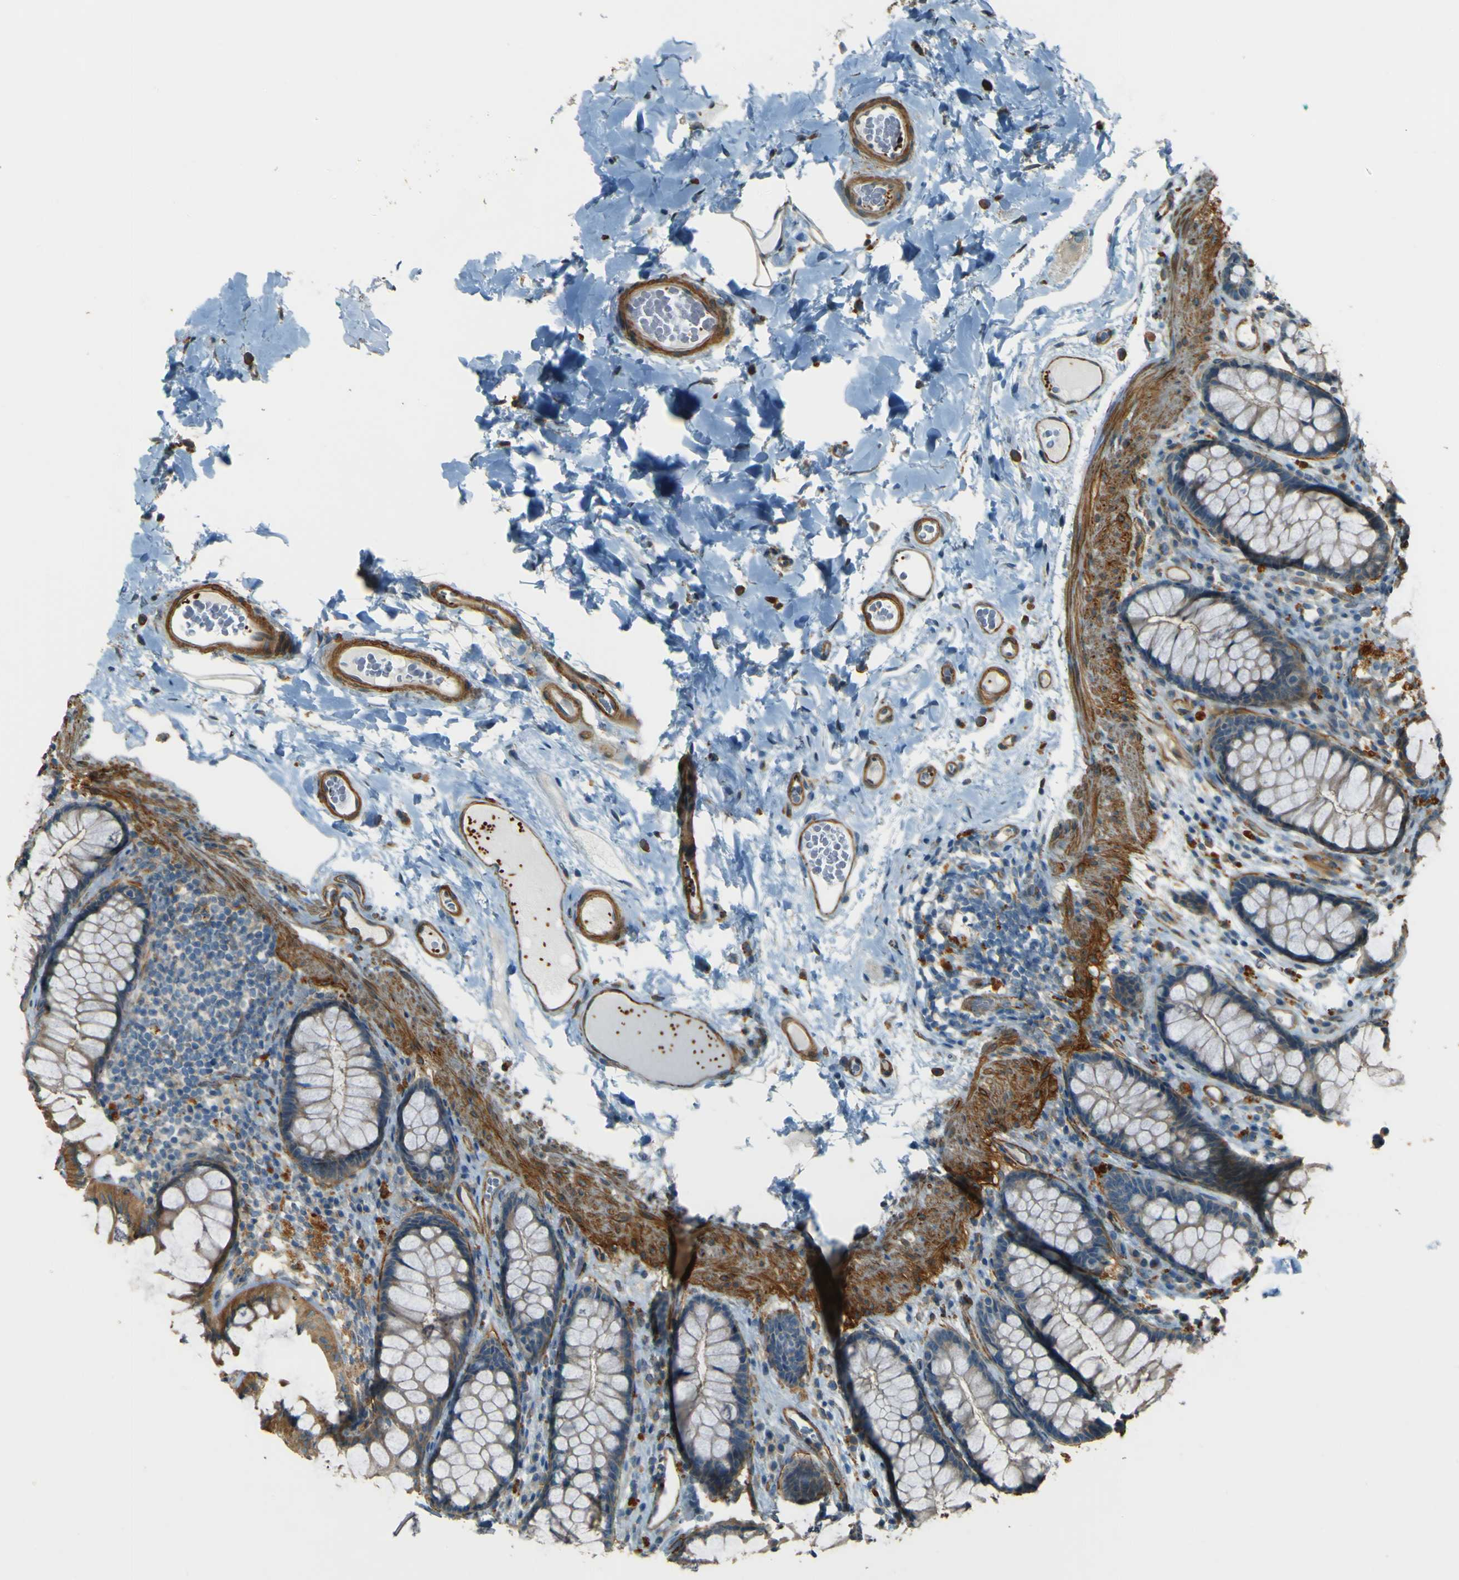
{"staining": {"intensity": "strong", "quantity": ">75%", "location": "cytoplasmic/membranous"}, "tissue": "colon", "cell_type": "Endothelial cells", "image_type": "normal", "snomed": [{"axis": "morphology", "description": "Normal tissue, NOS"}, {"axis": "topography", "description": "Colon"}], "caption": "A brown stain highlights strong cytoplasmic/membranous expression of a protein in endothelial cells of benign colon. The protein of interest is stained brown, and the nuclei are stained in blue (DAB (3,3'-diaminobenzidine) IHC with brightfield microscopy, high magnification).", "gene": "NEXN", "patient": {"sex": "female", "age": 55}}